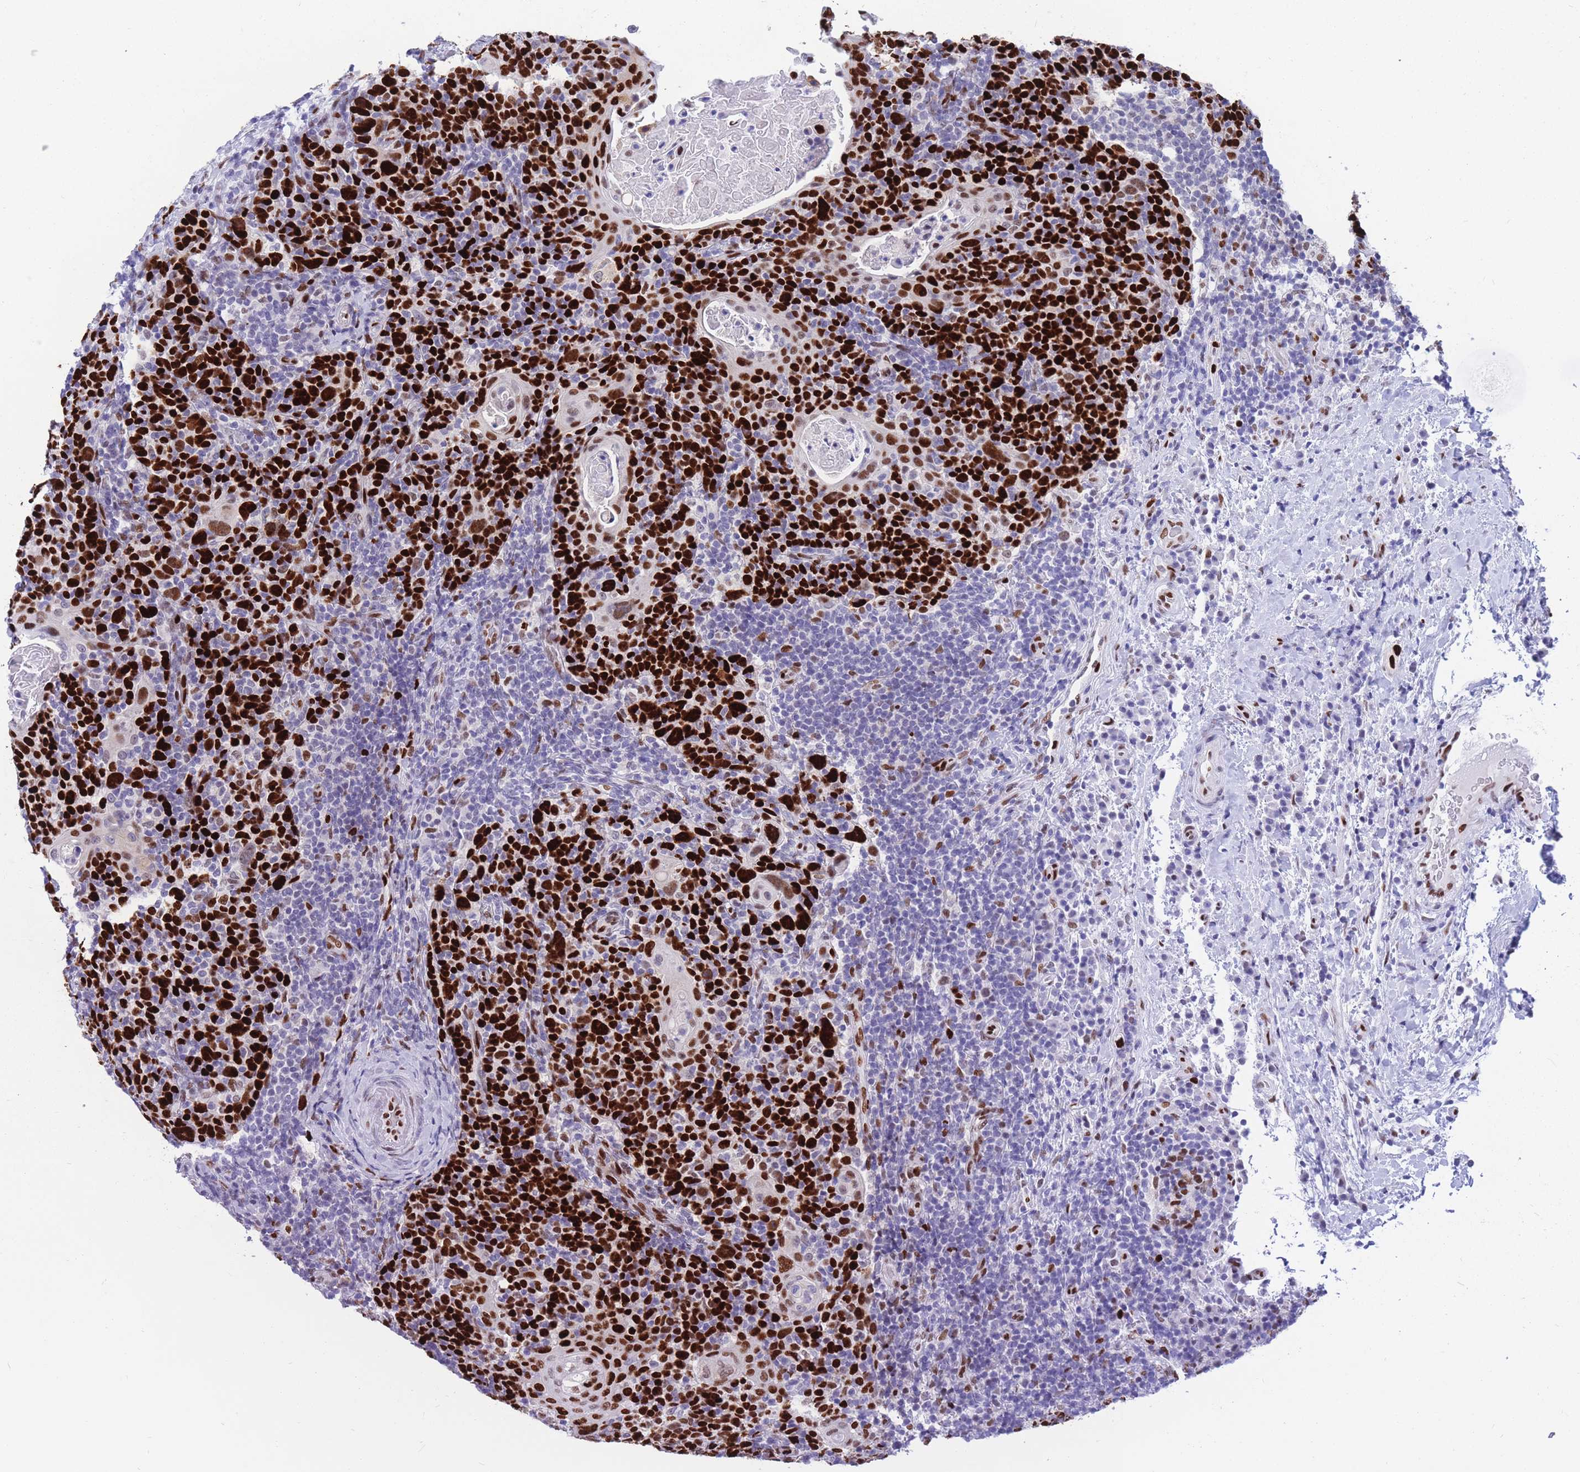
{"staining": {"intensity": "strong", "quantity": ">75%", "location": "nuclear"}, "tissue": "head and neck cancer", "cell_type": "Tumor cells", "image_type": "cancer", "snomed": [{"axis": "morphology", "description": "Squamous cell carcinoma, NOS"}, {"axis": "morphology", "description": "Squamous cell carcinoma, metastatic, NOS"}, {"axis": "topography", "description": "Lymph node"}, {"axis": "topography", "description": "Head-Neck"}], "caption": "Head and neck cancer (squamous cell carcinoma) was stained to show a protein in brown. There is high levels of strong nuclear staining in approximately >75% of tumor cells. The staining was performed using DAB (3,3'-diaminobenzidine) to visualize the protein expression in brown, while the nuclei were stained in blue with hematoxylin (Magnification: 20x).", "gene": "NASP", "patient": {"sex": "male", "age": 62}}